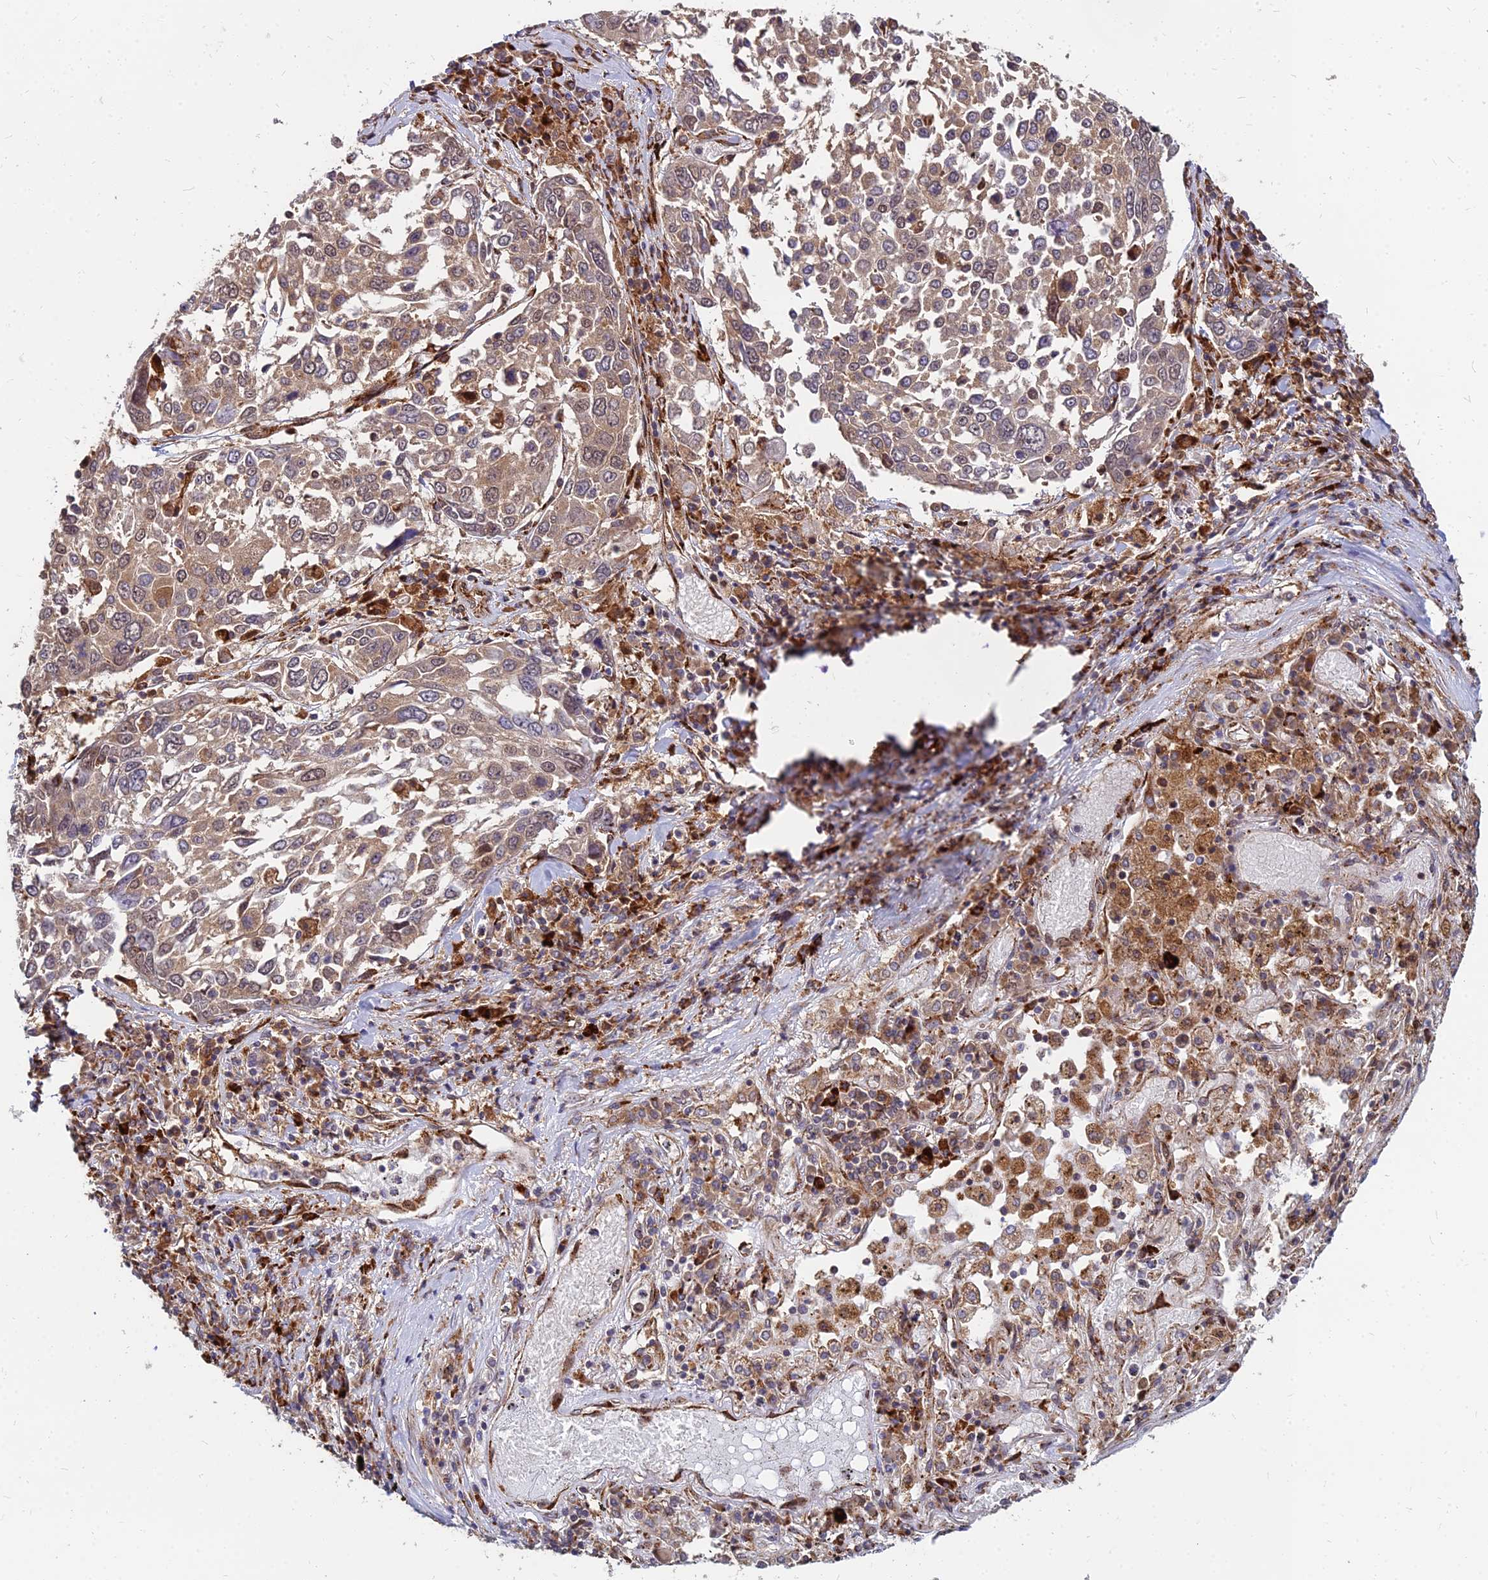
{"staining": {"intensity": "weak", "quantity": "25%-75%", "location": "cytoplasmic/membranous"}, "tissue": "lung cancer", "cell_type": "Tumor cells", "image_type": "cancer", "snomed": [{"axis": "morphology", "description": "Squamous cell carcinoma, NOS"}, {"axis": "topography", "description": "Lung"}], "caption": "This histopathology image exhibits IHC staining of lung cancer (squamous cell carcinoma), with low weak cytoplasmic/membranous staining in about 25%-75% of tumor cells.", "gene": "CCT6B", "patient": {"sex": "male", "age": 65}}